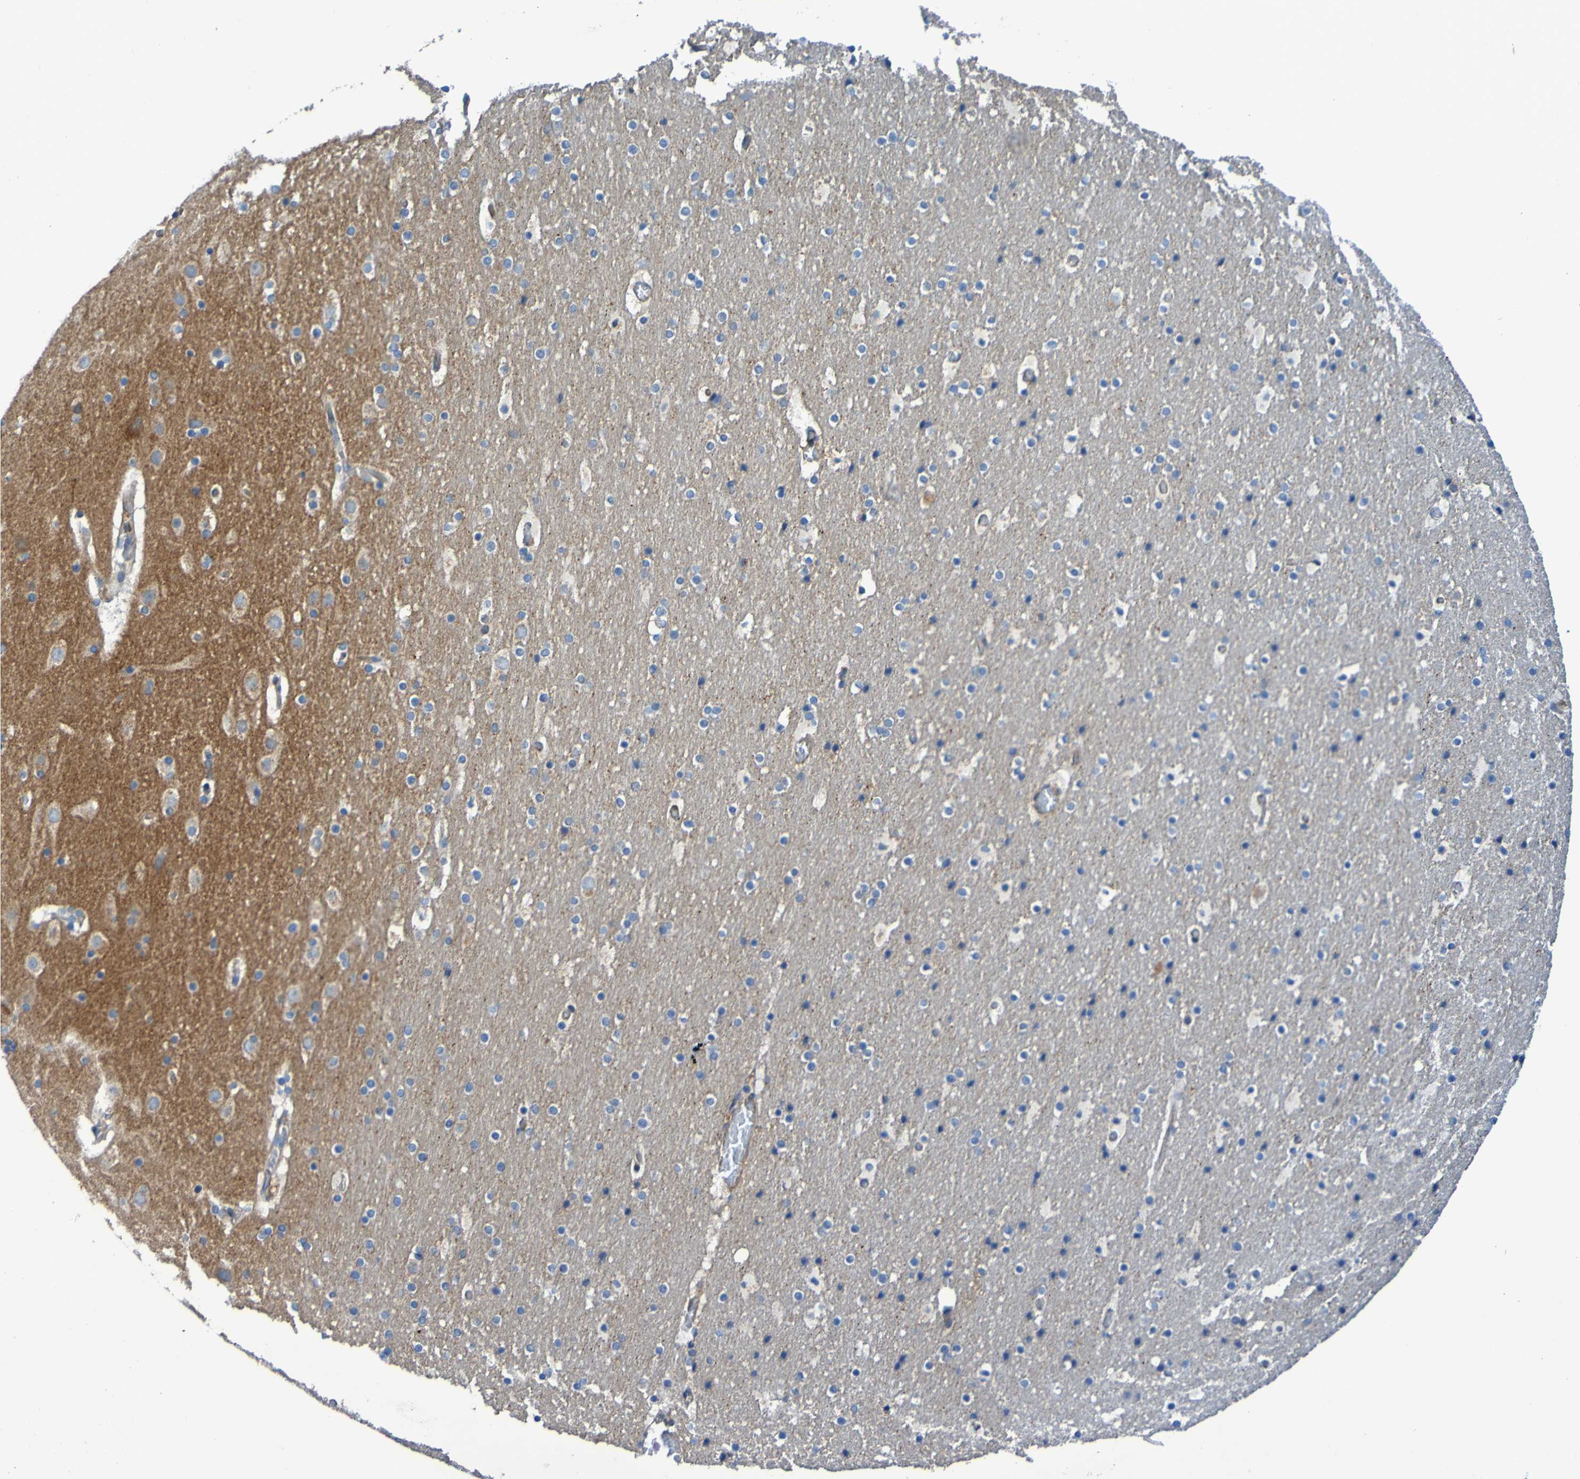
{"staining": {"intensity": "negative", "quantity": "none", "location": "none"}, "tissue": "cerebral cortex", "cell_type": "Endothelial cells", "image_type": "normal", "snomed": [{"axis": "morphology", "description": "Normal tissue, NOS"}, {"axis": "topography", "description": "Cerebral cortex"}], "caption": "DAB immunohistochemical staining of unremarkable human cerebral cortex reveals no significant expression in endothelial cells. (DAB immunohistochemistry (IHC) with hematoxylin counter stain).", "gene": "ARHGEF16", "patient": {"sex": "male", "age": 57}}